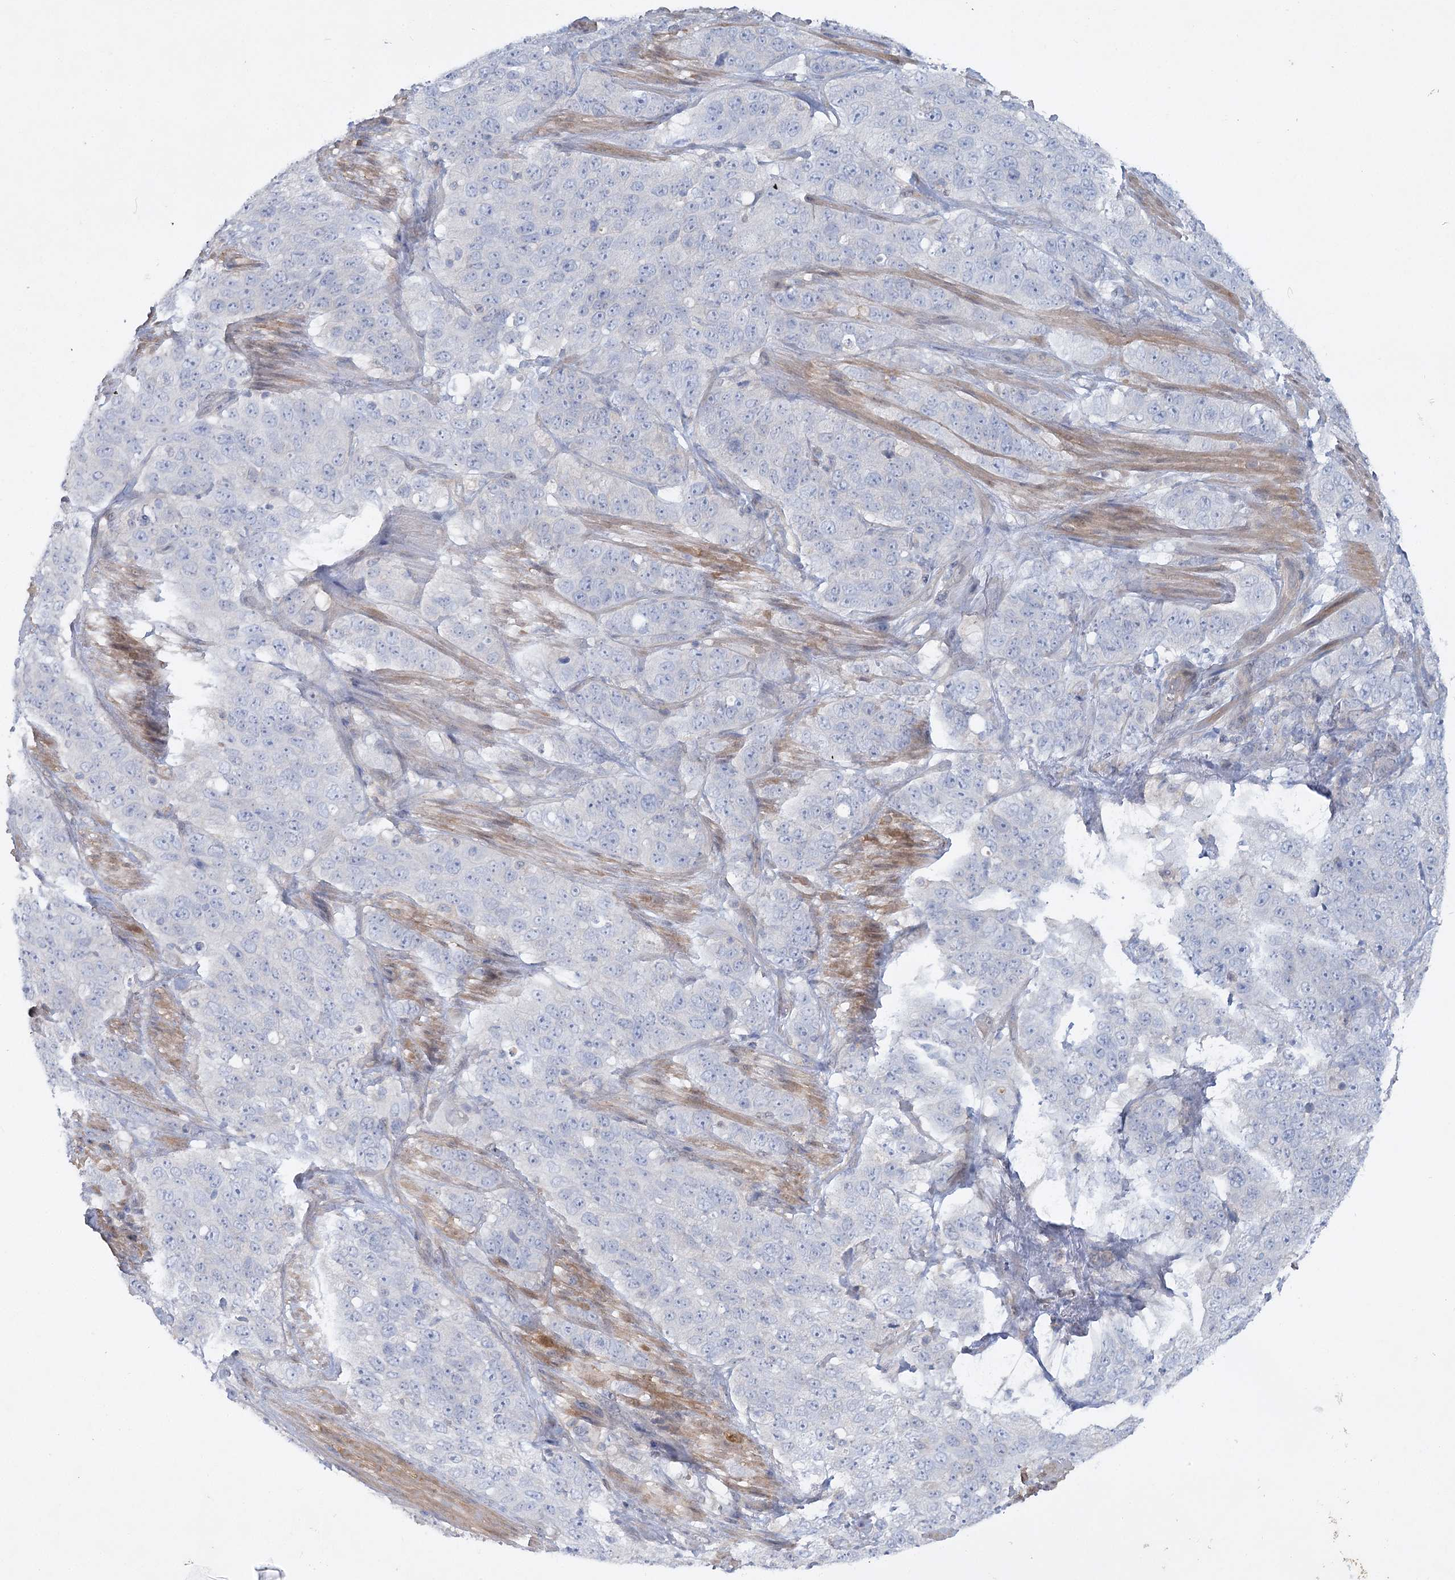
{"staining": {"intensity": "negative", "quantity": "none", "location": "none"}, "tissue": "stomach cancer", "cell_type": "Tumor cells", "image_type": "cancer", "snomed": [{"axis": "morphology", "description": "Adenocarcinoma, NOS"}, {"axis": "topography", "description": "Stomach"}], "caption": "IHC micrograph of neoplastic tissue: stomach cancer stained with DAB reveals no significant protein positivity in tumor cells. (Brightfield microscopy of DAB (3,3'-diaminobenzidine) immunohistochemistry (IHC) at high magnification).", "gene": "AAMDC", "patient": {"sex": "male", "age": 48}}